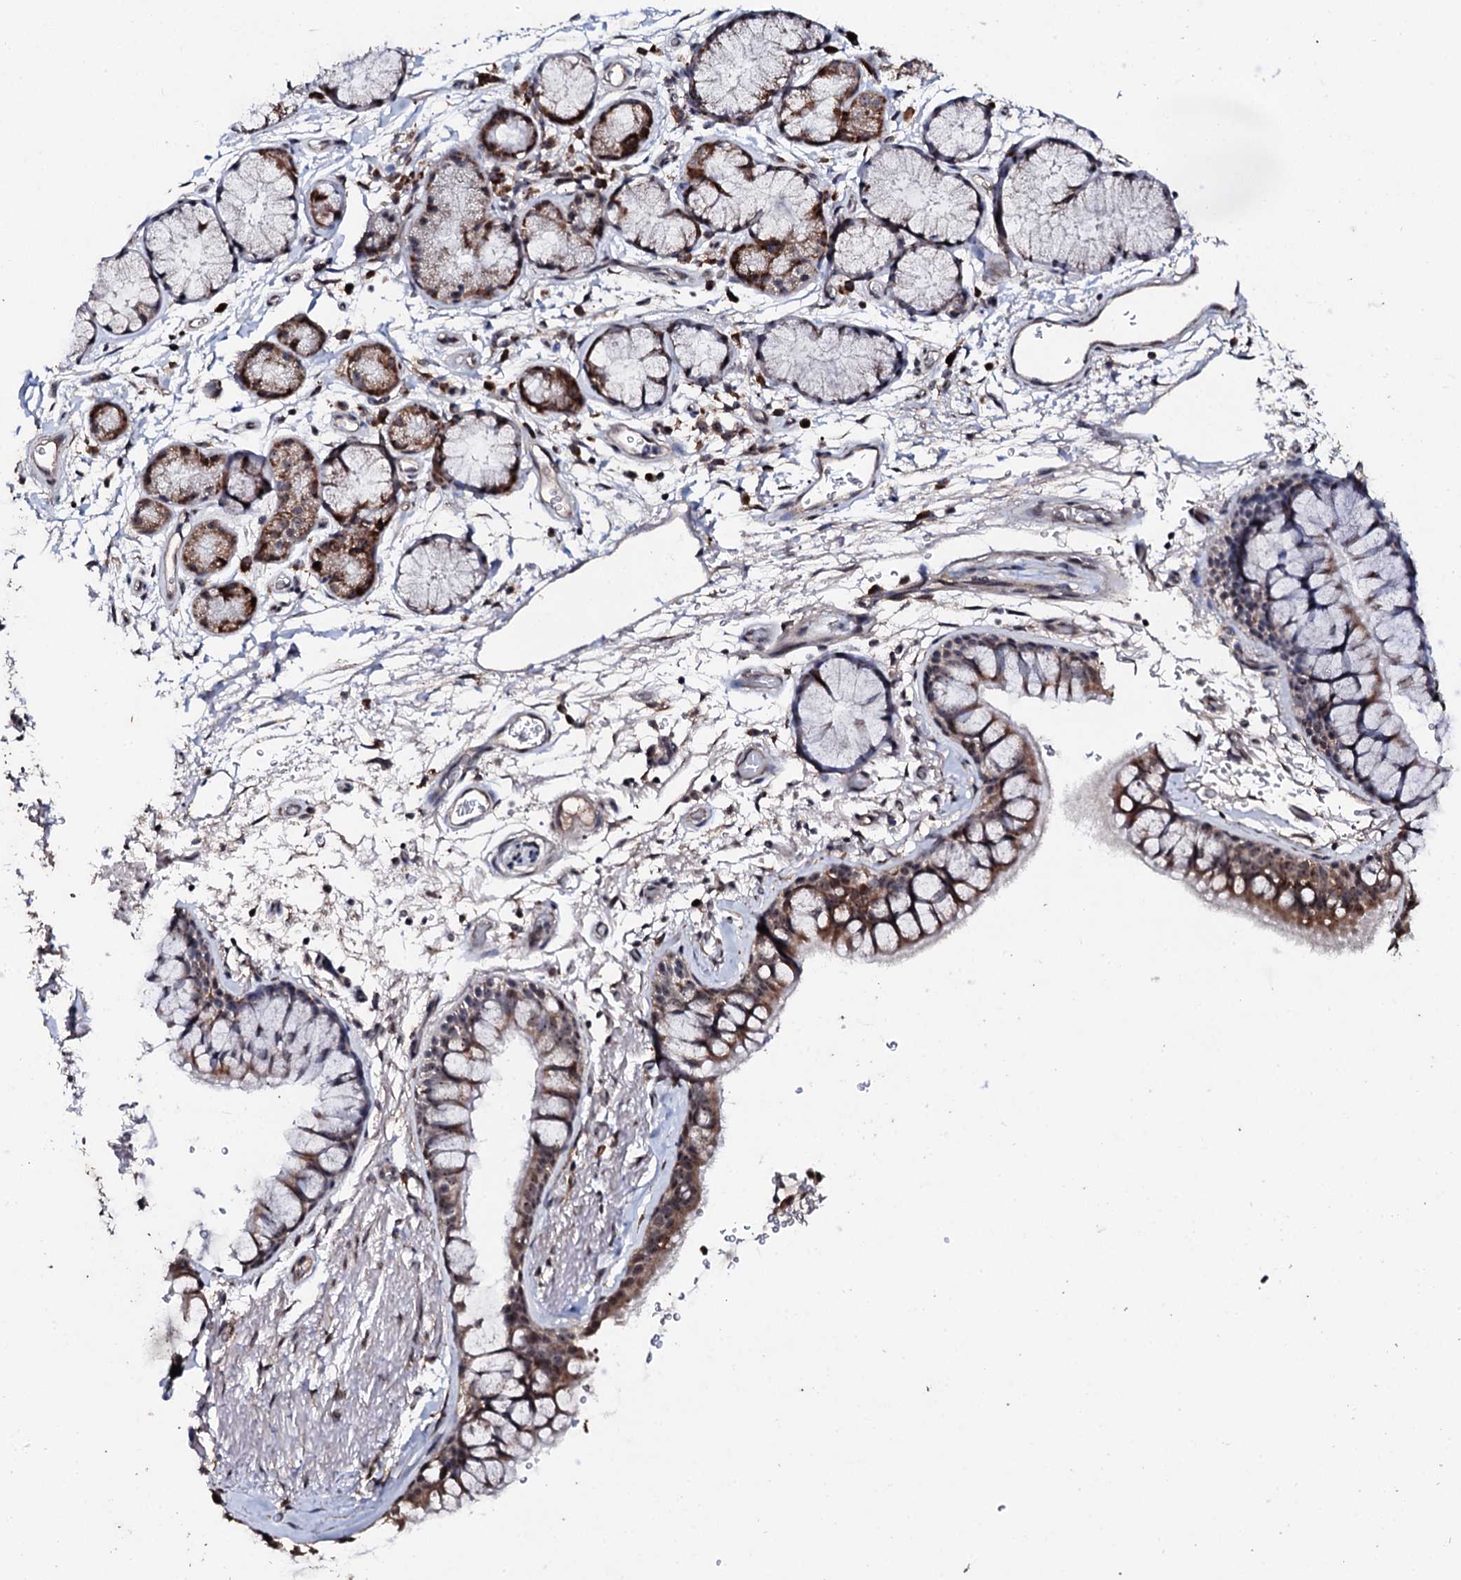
{"staining": {"intensity": "moderate", "quantity": ">75%", "location": "cytoplasmic/membranous,nuclear"}, "tissue": "bronchus", "cell_type": "Respiratory epithelial cells", "image_type": "normal", "snomed": [{"axis": "morphology", "description": "Normal tissue, NOS"}, {"axis": "topography", "description": "Bronchus"}], "caption": "Benign bronchus exhibits moderate cytoplasmic/membranous,nuclear expression in approximately >75% of respiratory epithelial cells (IHC, brightfield microscopy, high magnification)..", "gene": "FAM111A", "patient": {"sex": "male", "age": 65}}